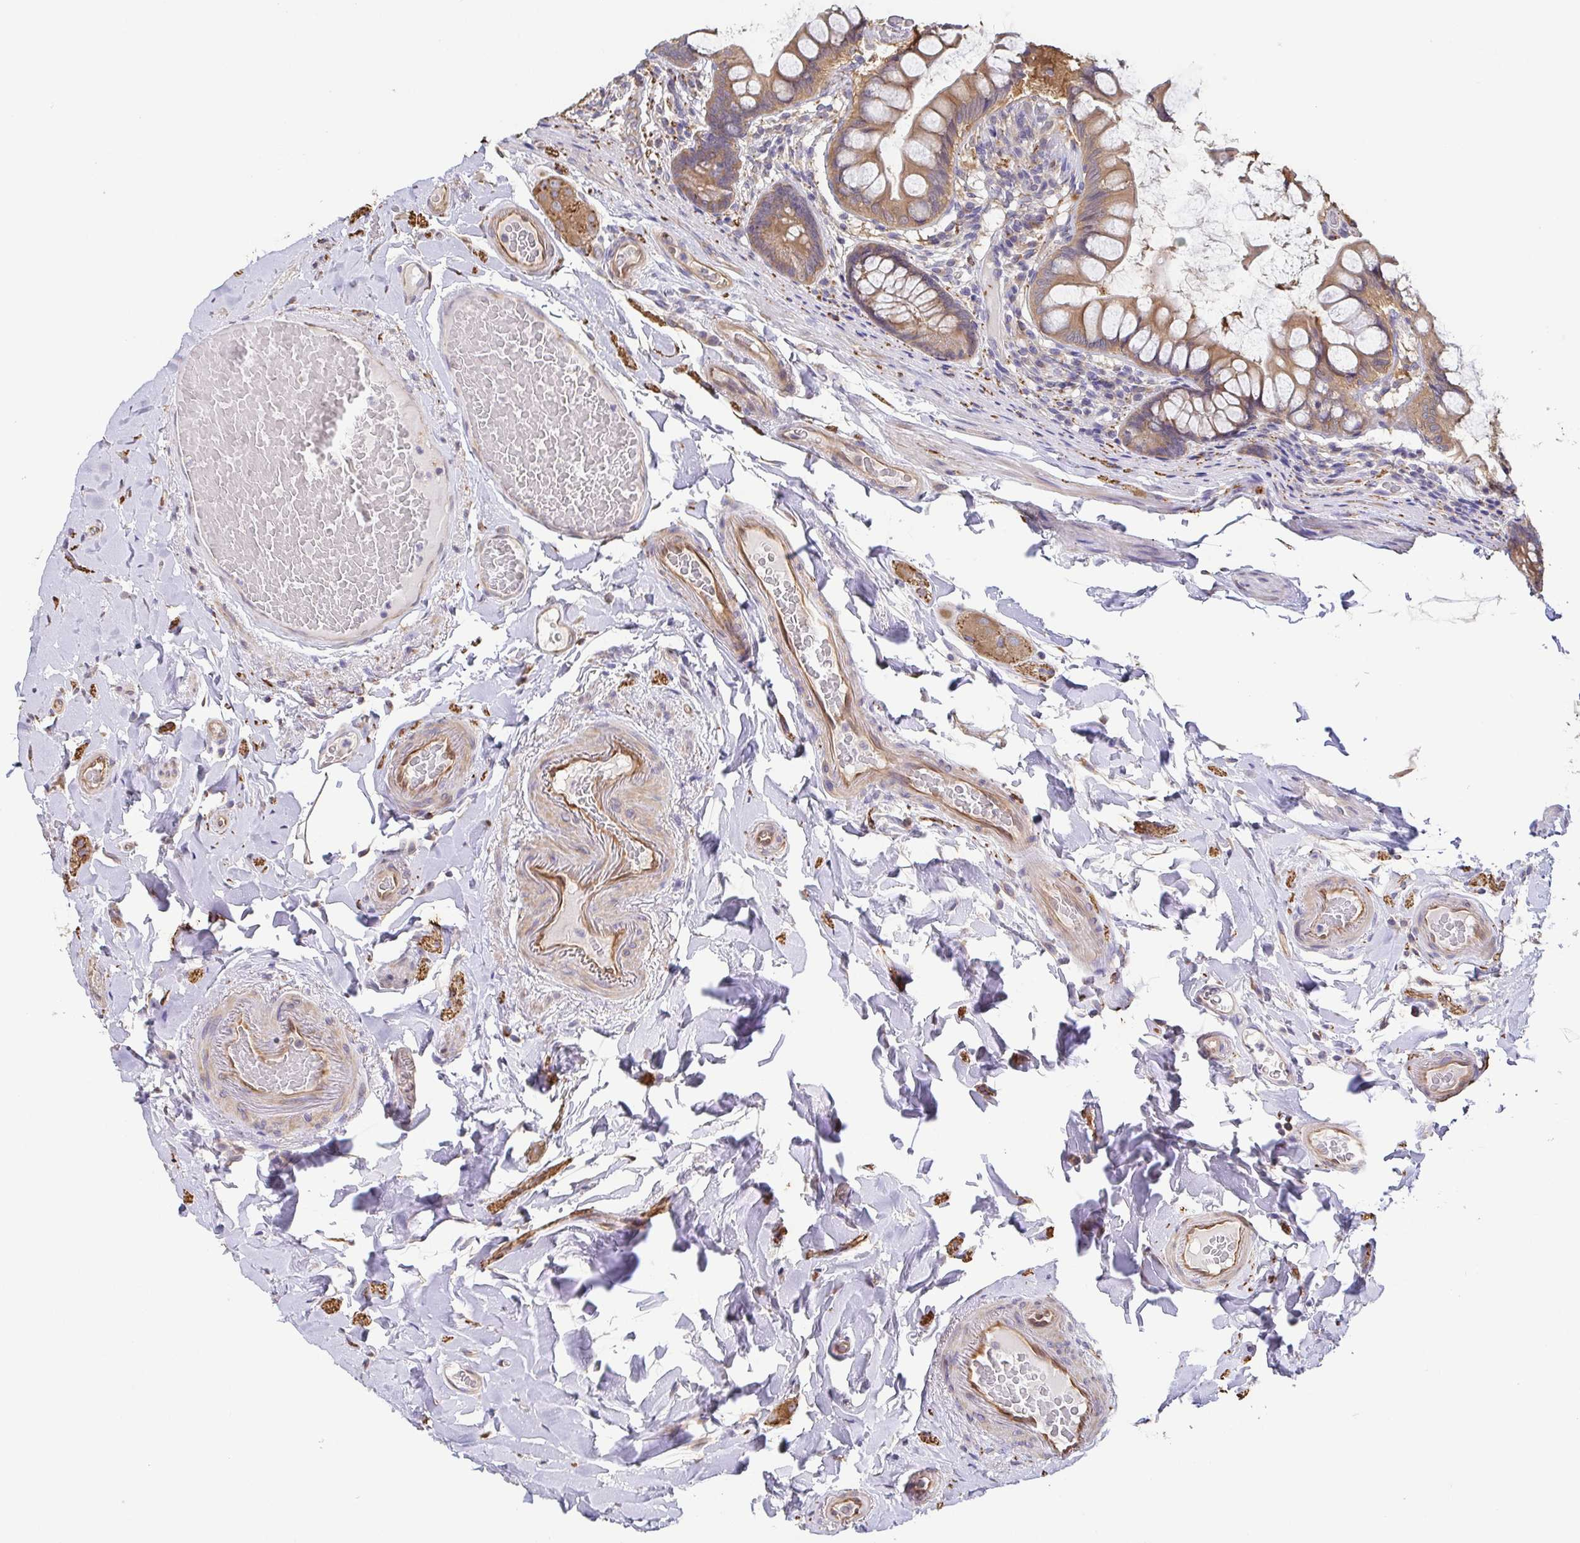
{"staining": {"intensity": "weak", "quantity": "25%-75%", "location": "cytoplasmic/membranous"}, "tissue": "small intestine", "cell_type": "Glandular cells", "image_type": "normal", "snomed": [{"axis": "morphology", "description": "Normal tissue, NOS"}, {"axis": "topography", "description": "Small intestine"}], "caption": "The micrograph demonstrates a brown stain indicating the presence of a protein in the cytoplasmic/membranous of glandular cells in small intestine.", "gene": "EIF3D", "patient": {"sex": "male", "age": 70}}